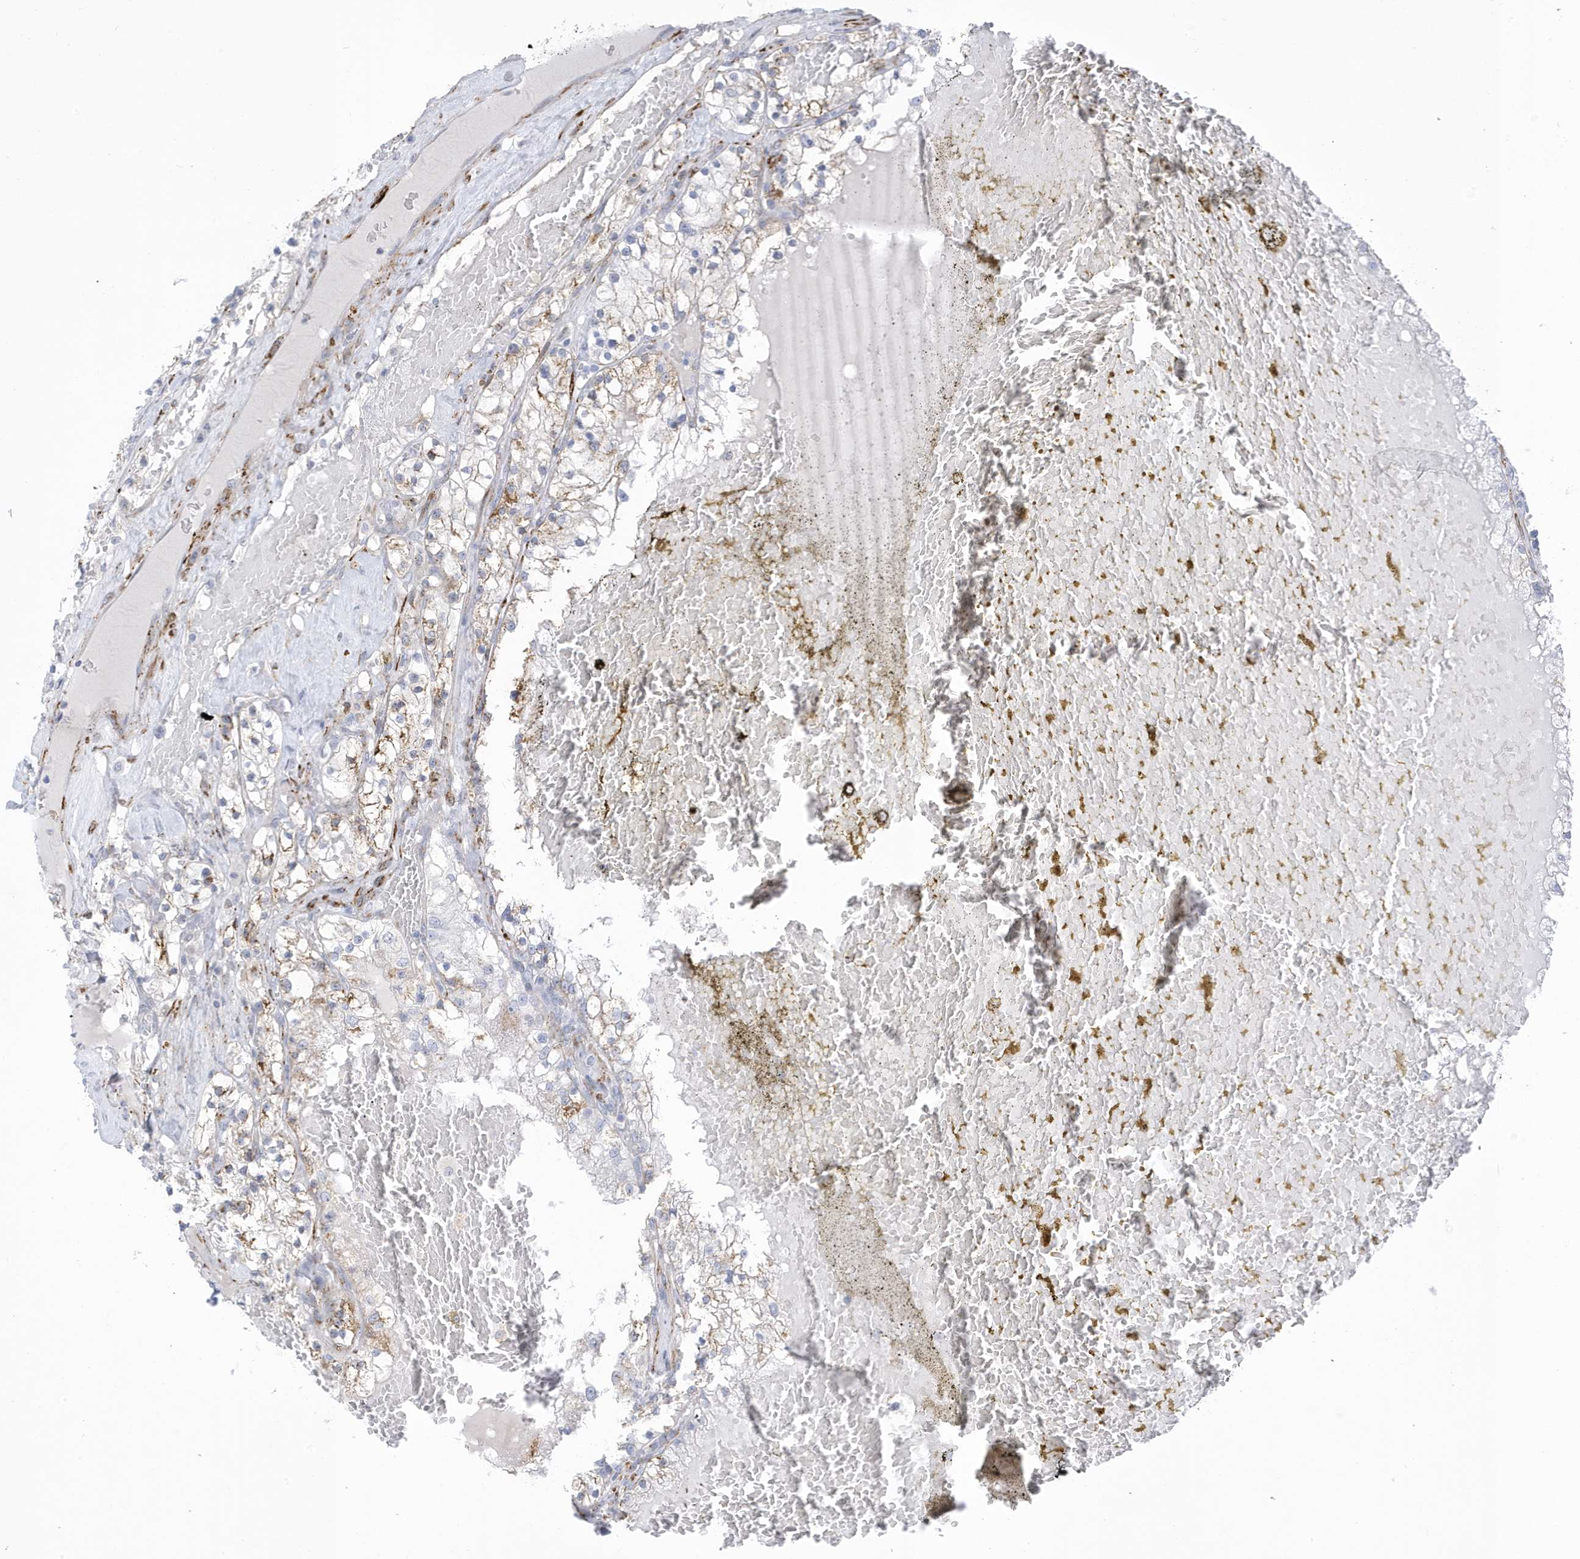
{"staining": {"intensity": "moderate", "quantity": "25%-75%", "location": "cytoplasmic/membranous"}, "tissue": "renal cancer", "cell_type": "Tumor cells", "image_type": "cancer", "snomed": [{"axis": "morphology", "description": "Normal tissue, NOS"}, {"axis": "morphology", "description": "Adenocarcinoma, NOS"}, {"axis": "topography", "description": "Kidney"}], "caption": "Tumor cells display moderate cytoplasmic/membranous staining in about 25%-75% of cells in adenocarcinoma (renal).", "gene": "PERM1", "patient": {"sex": "male", "age": 68}}